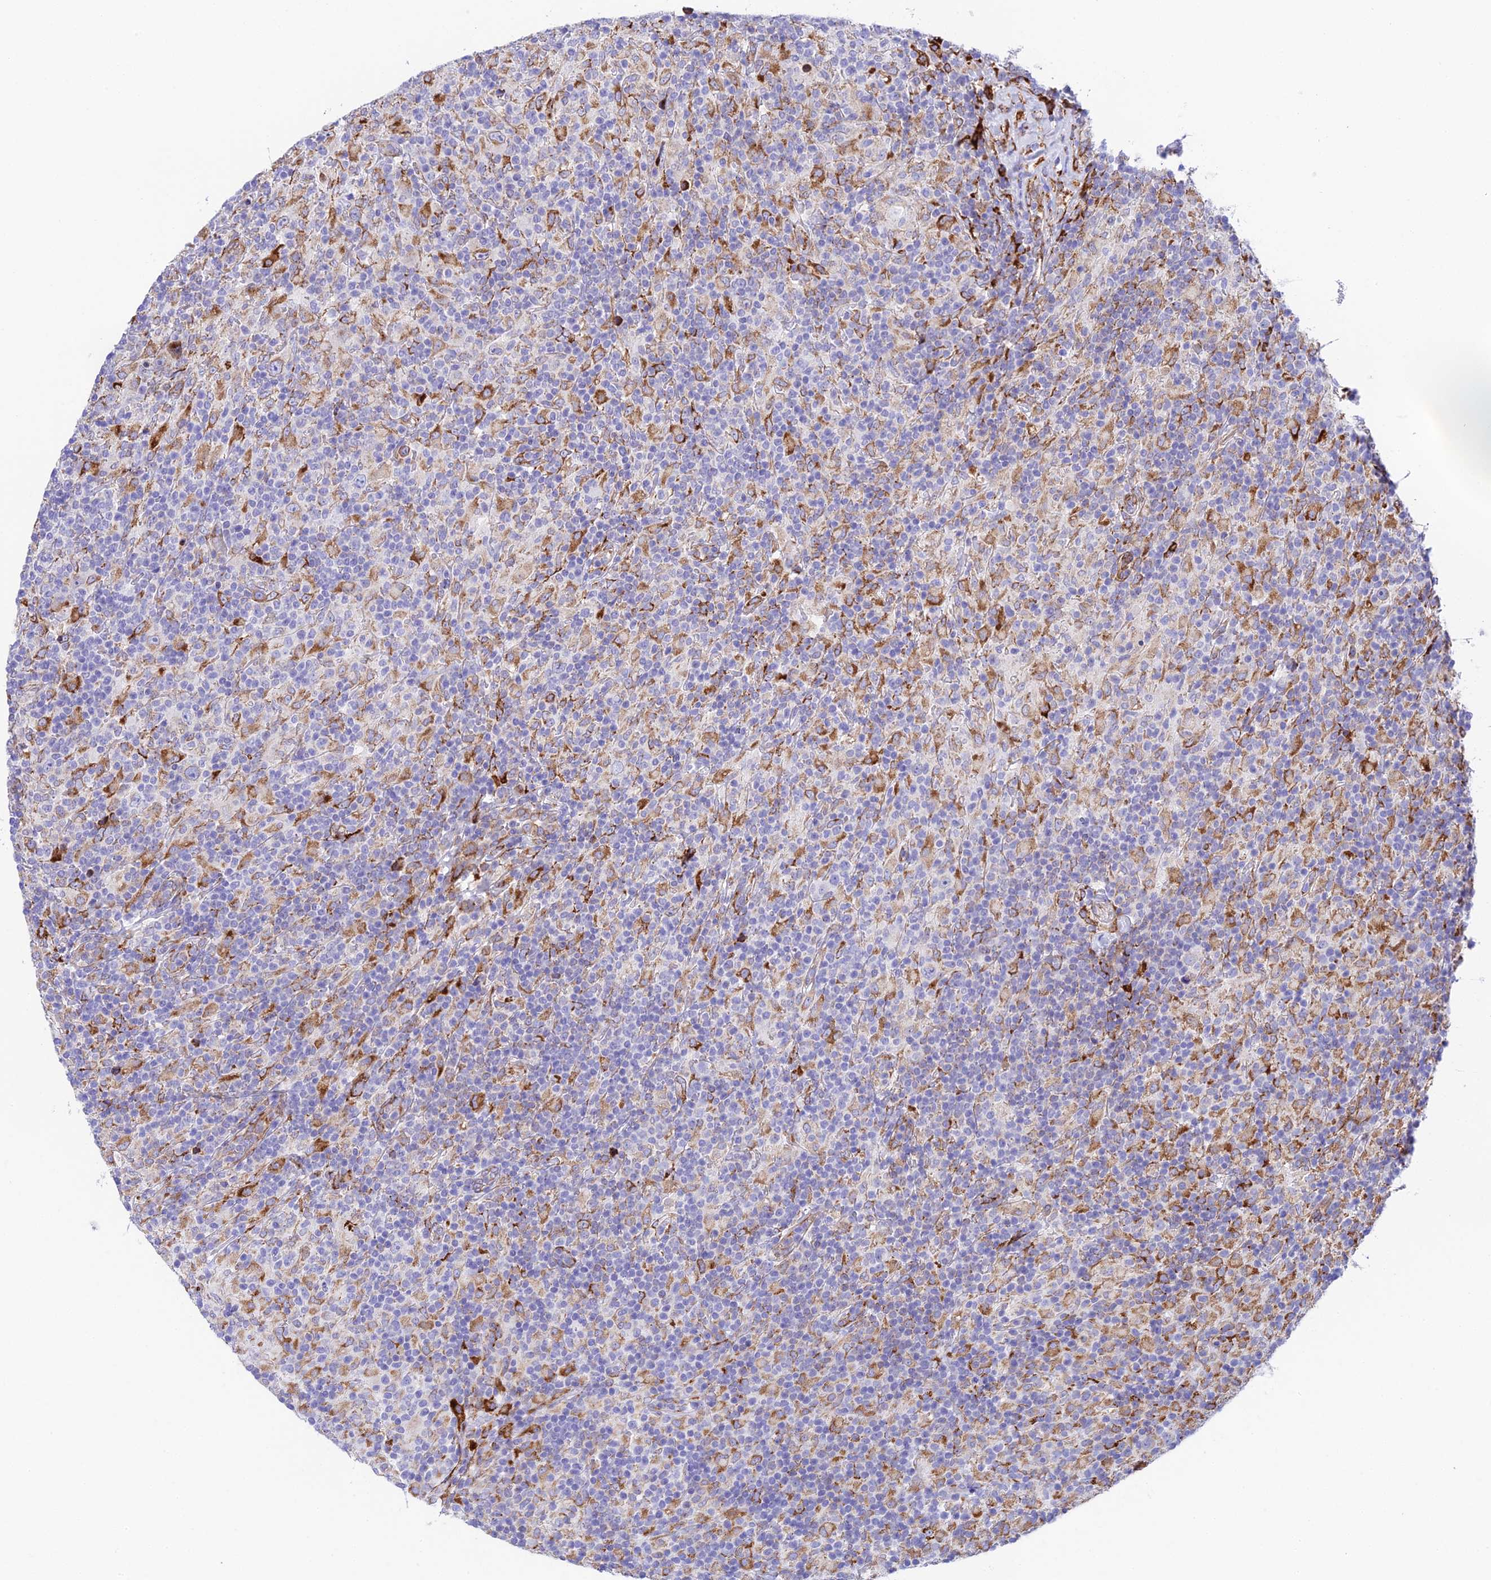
{"staining": {"intensity": "moderate", "quantity": ">75%", "location": "cytoplasmic/membranous"}, "tissue": "lymphoma", "cell_type": "Tumor cells", "image_type": "cancer", "snomed": [{"axis": "morphology", "description": "Hodgkin's disease, NOS"}, {"axis": "topography", "description": "Lymph node"}], "caption": "Immunohistochemistry of human lymphoma exhibits medium levels of moderate cytoplasmic/membranous positivity in approximately >75% of tumor cells. The protein of interest is stained brown, and the nuclei are stained in blue (DAB (3,3'-diaminobenzidine) IHC with brightfield microscopy, high magnification).", "gene": "TUBGCP6", "patient": {"sex": "male", "age": 70}}